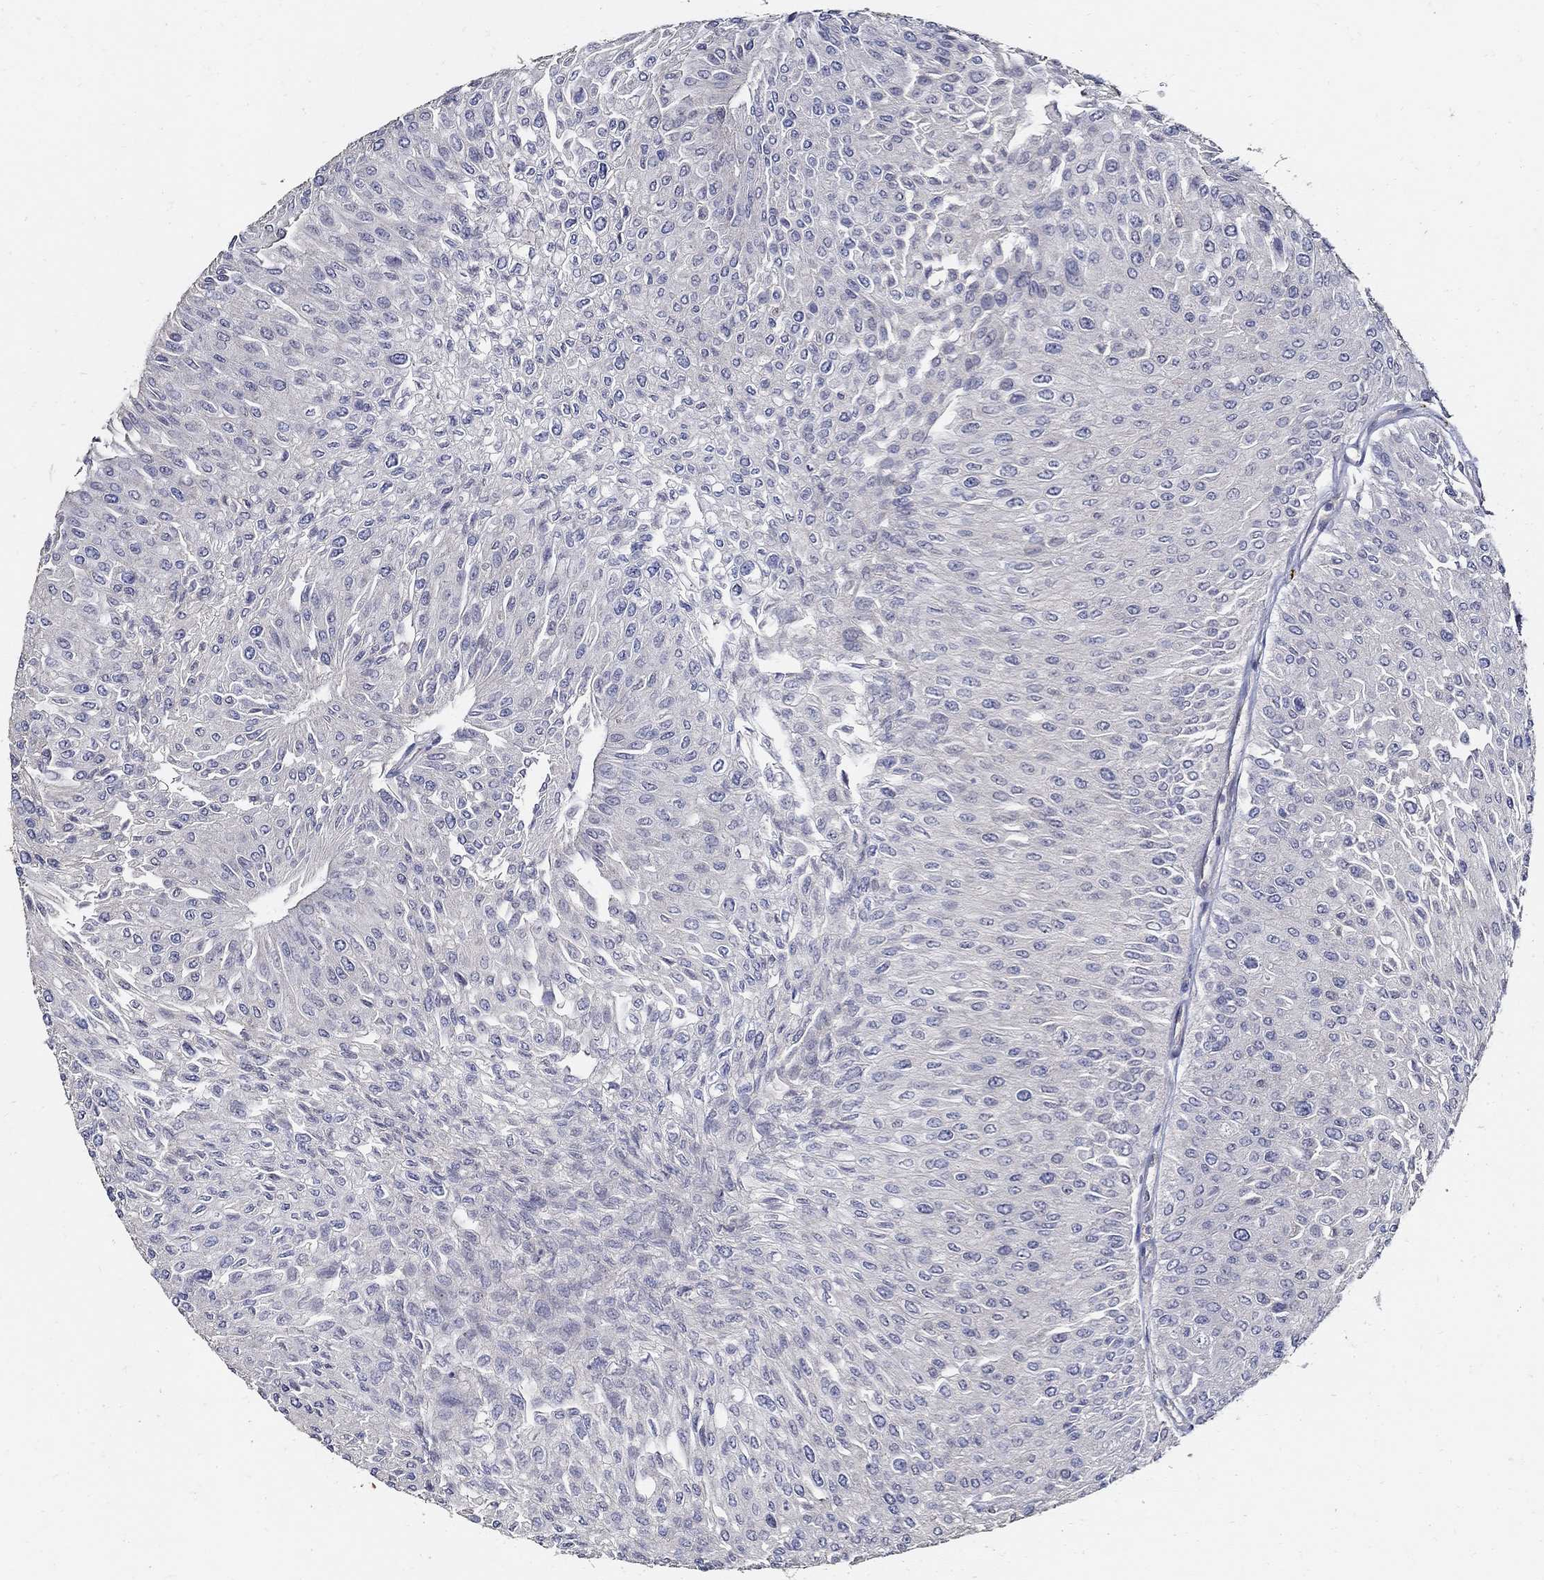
{"staining": {"intensity": "negative", "quantity": "none", "location": "none"}, "tissue": "urothelial cancer", "cell_type": "Tumor cells", "image_type": "cancer", "snomed": [{"axis": "morphology", "description": "Urothelial carcinoma, Low grade"}, {"axis": "topography", "description": "Urinary bladder"}], "caption": "This is a histopathology image of immunohistochemistry staining of urothelial cancer, which shows no expression in tumor cells.", "gene": "EMILIN3", "patient": {"sex": "male", "age": 67}}